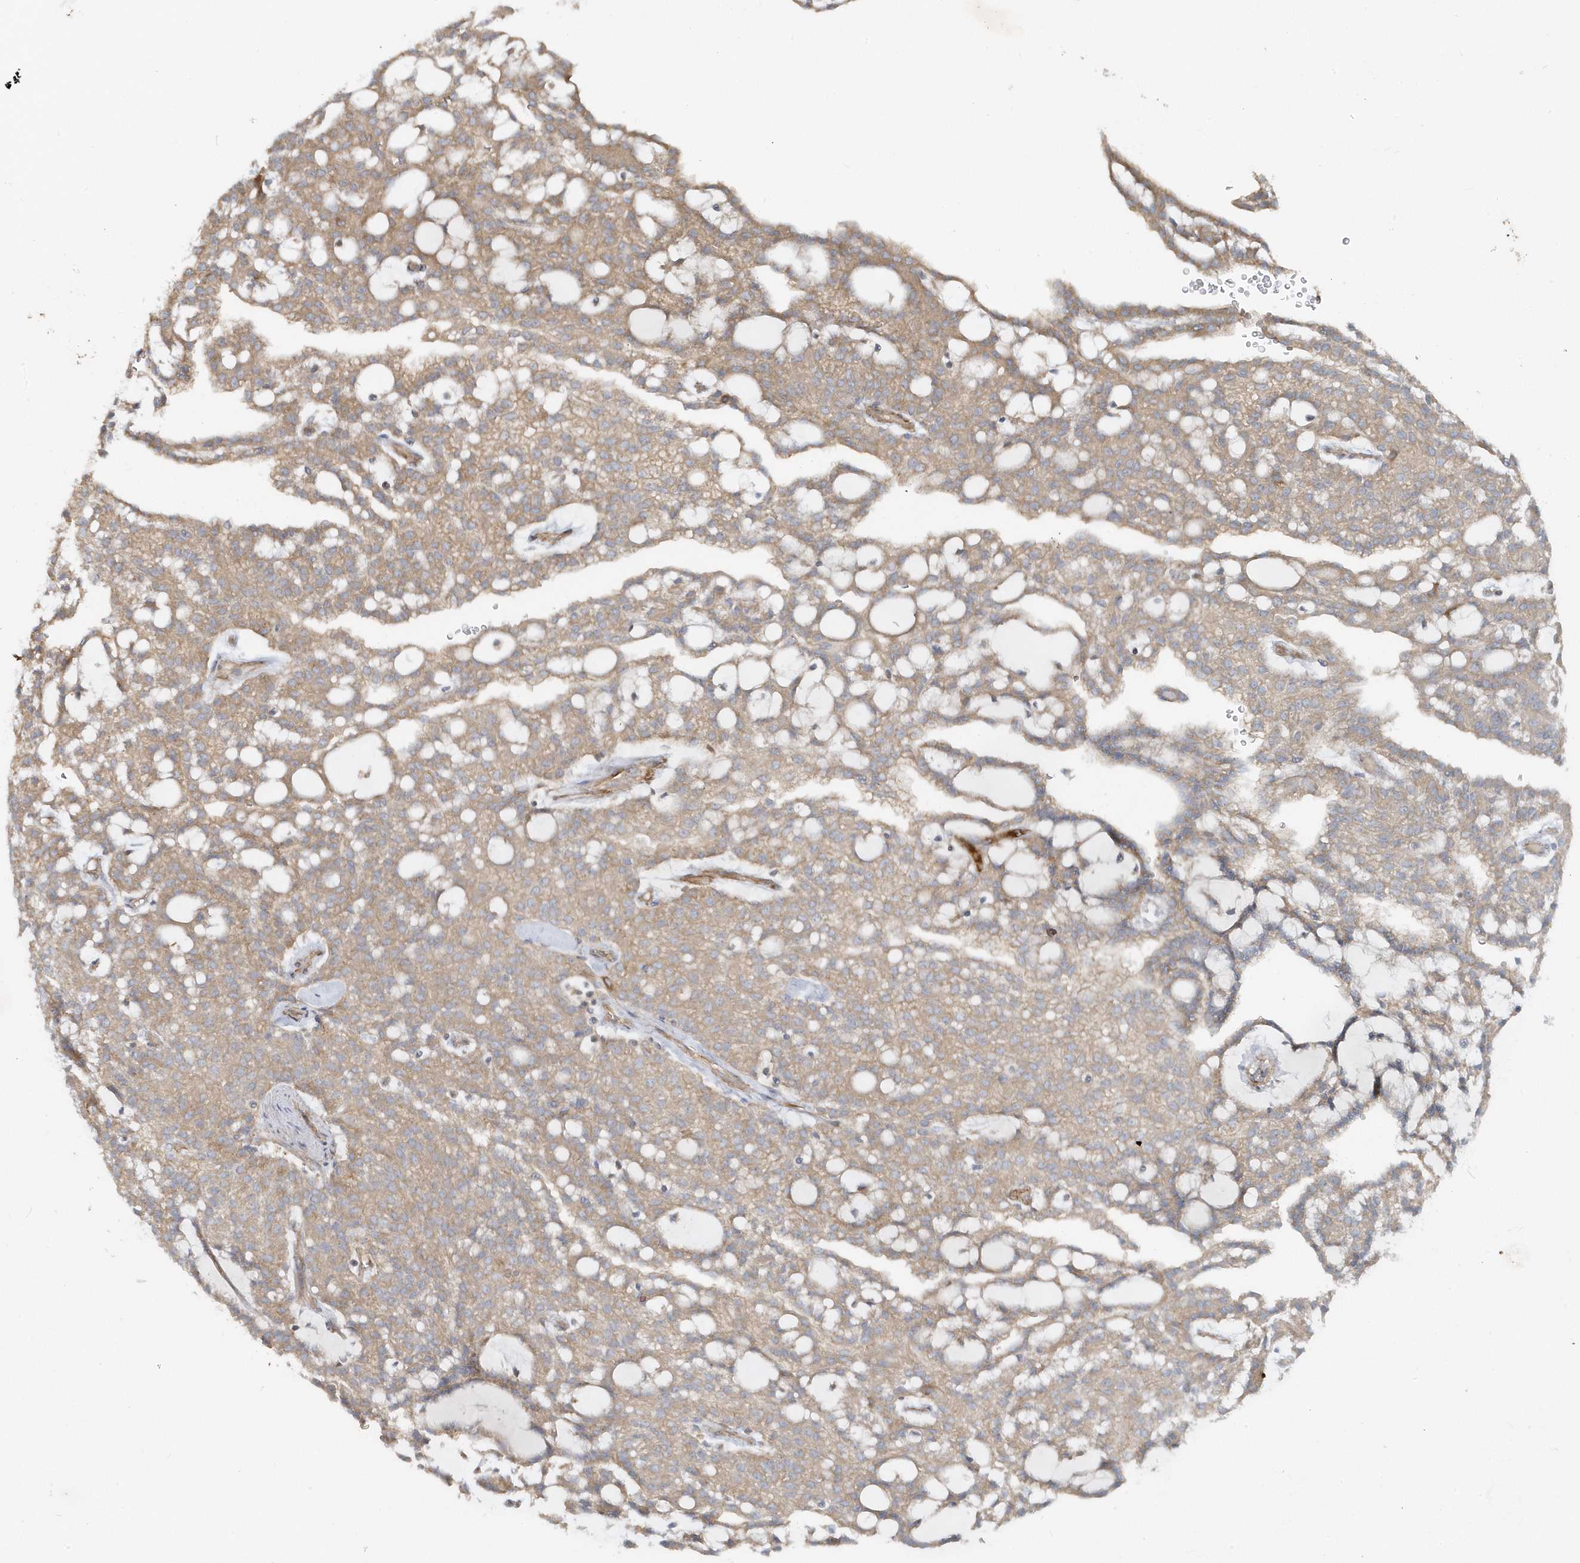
{"staining": {"intensity": "weak", "quantity": ">75%", "location": "cytoplasmic/membranous"}, "tissue": "renal cancer", "cell_type": "Tumor cells", "image_type": "cancer", "snomed": [{"axis": "morphology", "description": "Adenocarcinoma, NOS"}, {"axis": "topography", "description": "Kidney"}], "caption": "A high-resolution micrograph shows immunohistochemistry (IHC) staining of adenocarcinoma (renal), which demonstrates weak cytoplasmic/membranous expression in about >75% of tumor cells.", "gene": "LEXM", "patient": {"sex": "male", "age": 63}}